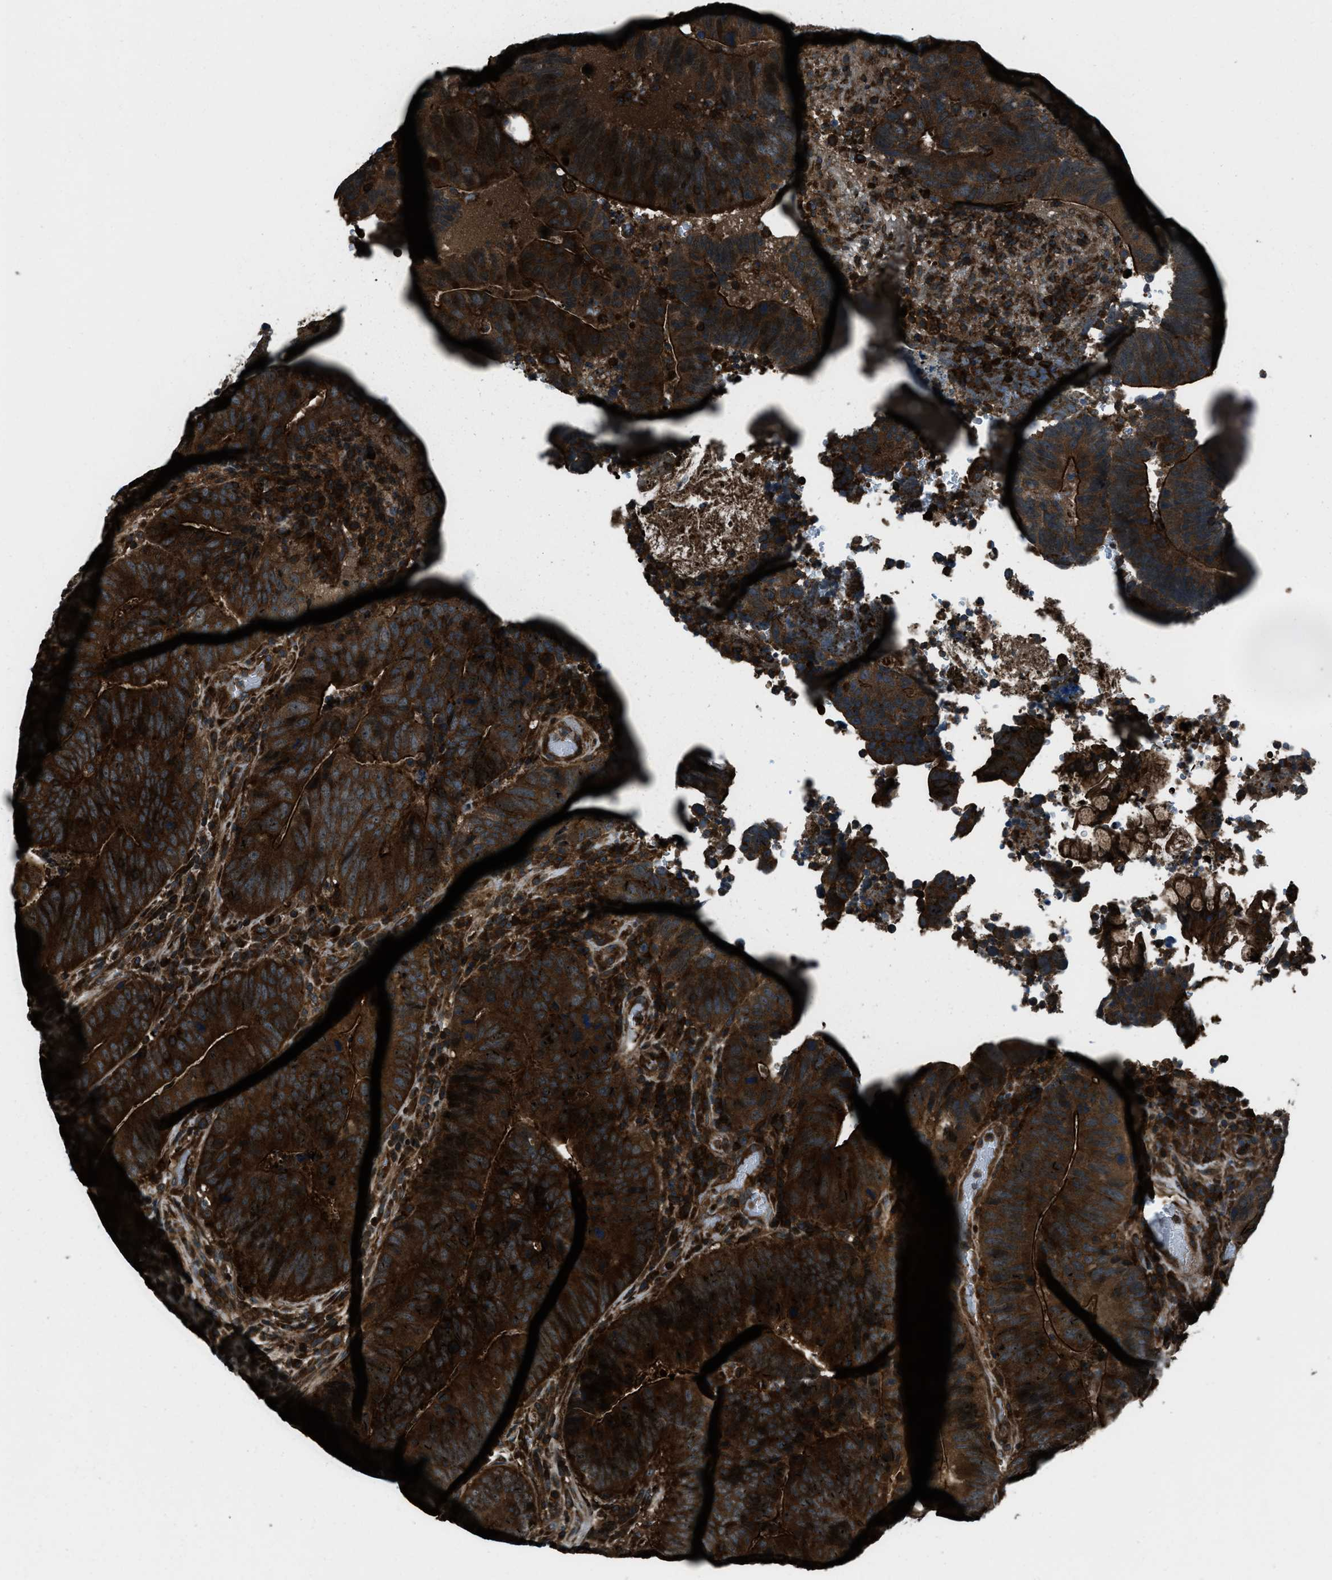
{"staining": {"intensity": "strong", "quantity": ">75%", "location": "cytoplasmic/membranous"}, "tissue": "colorectal cancer", "cell_type": "Tumor cells", "image_type": "cancer", "snomed": [{"axis": "morphology", "description": "Adenocarcinoma, NOS"}, {"axis": "topography", "description": "Colon"}], "caption": "Strong cytoplasmic/membranous expression for a protein is seen in approximately >75% of tumor cells of colorectal cancer (adenocarcinoma) using IHC.", "gene": "SNX30", "patient": {"sex": "male", "age": 56}}